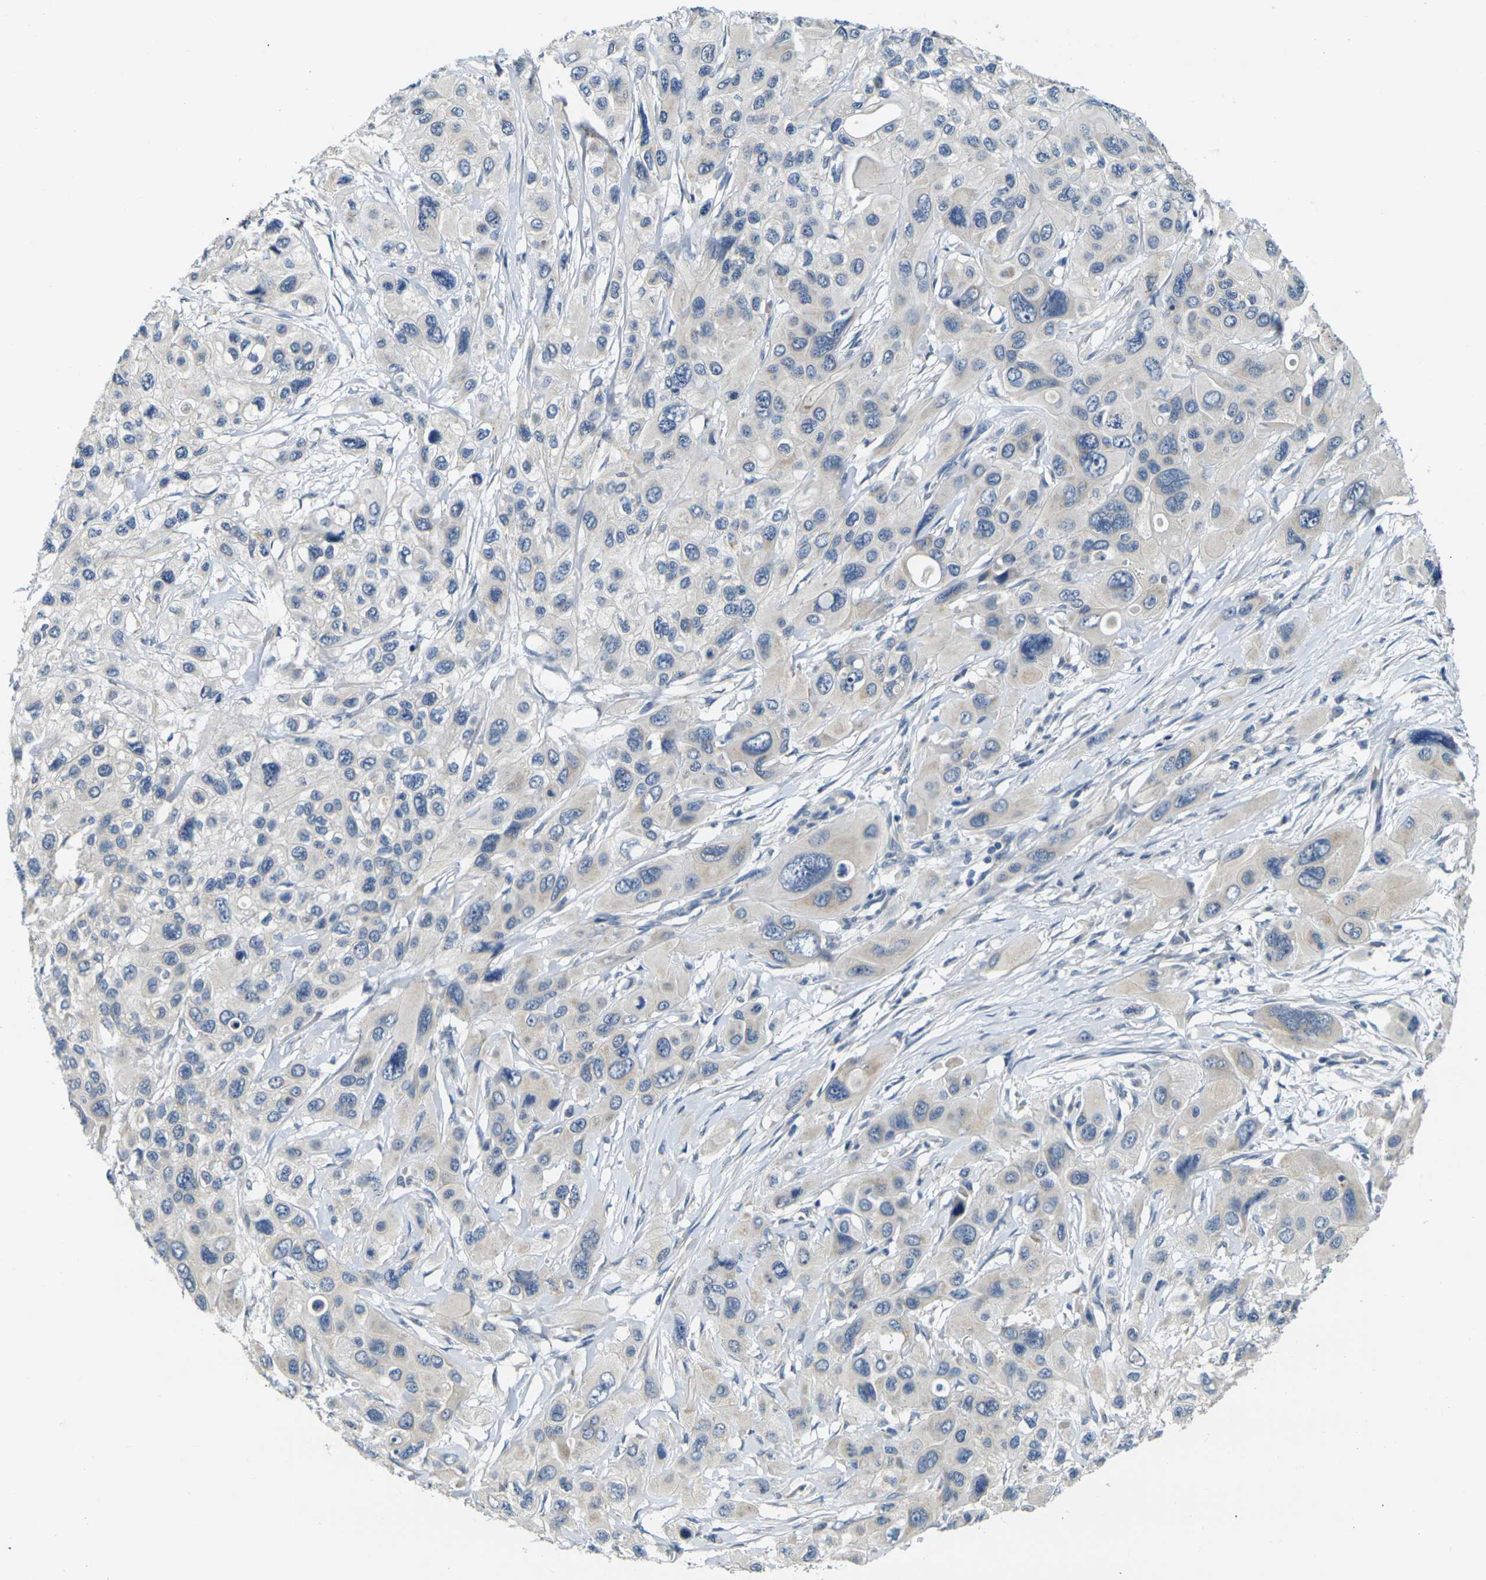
{"staining": {"intensity": "weak", "quantity": "<25%", "location": "cytoplasmic/membranous"}, "tissue": "pancreatic cancer", "cell_type": "Tumor cells", "image_type": "cancer", "snomed": [{"axis": "morphology", "description": "Adenocarcinoma, NOS"}, {"axis": "topography", "description": "Pancreas"}], "caption": "Immunohistochemistry (IHC) micrograph of human pancreatic adenocarcinoma stained for a protein (brown), which shows no staining in tumor cells.", "gene": "SHISAL2B", "patient": {"sex": "male", "age": 73}}